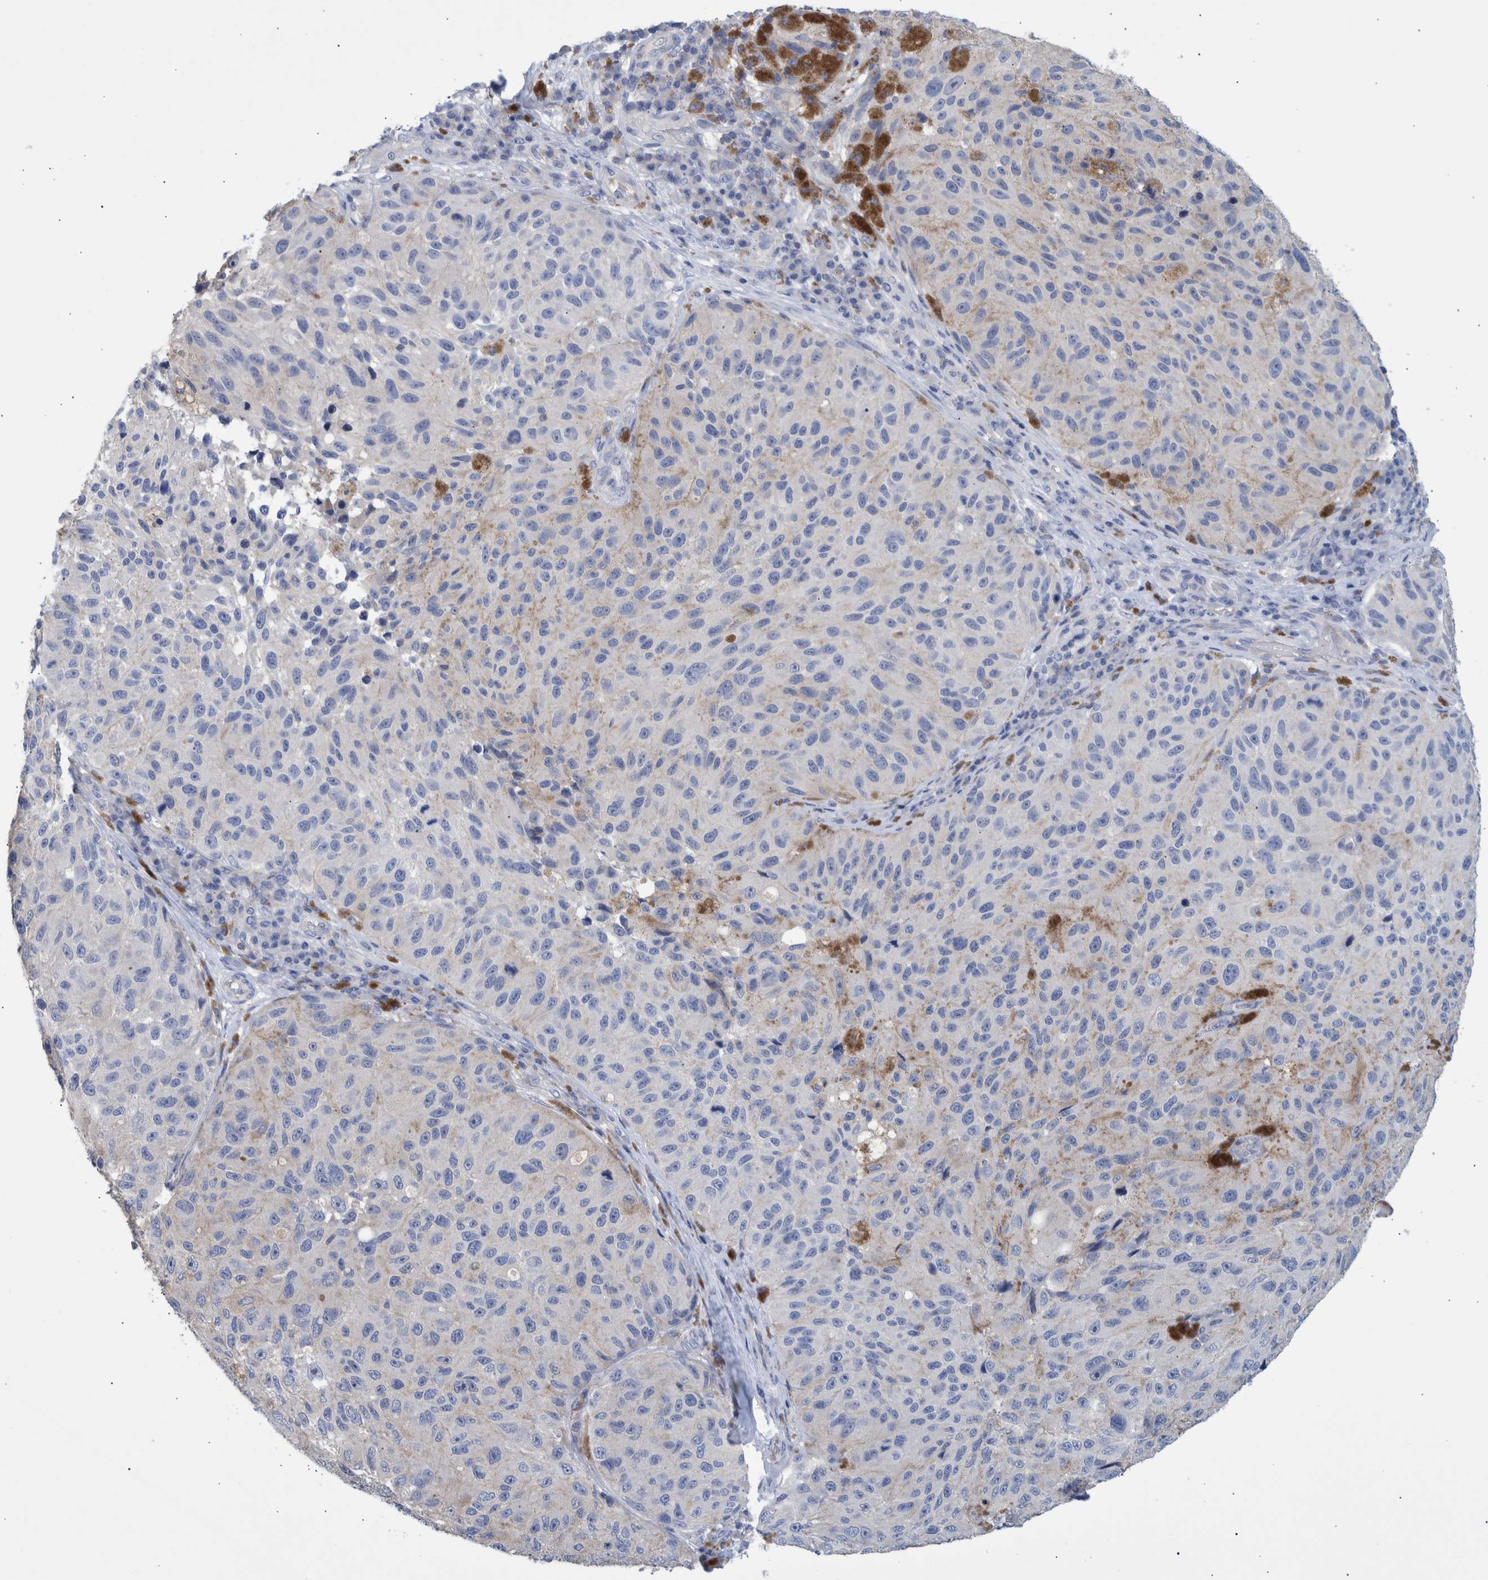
{"staining": {"intensity": "negative", "quantity": "none", "location": "none"}, "tissue": "melanoma", "cell_type": "Tumor cells", "image_type": "cancer", "snomed": [{"axis": "morphology", "description": "Malignant melanoma, NOS"}, {"axis": "topography", "description": "Skin"}], "caption": "DAB (3,3'-diaminobenzidine) immunohistochemical staining of human melanoma demonstrates no significant expression in tumor cells.", "gene": "PPP3CC", "patient": {"sex": "female", "age": 73}}